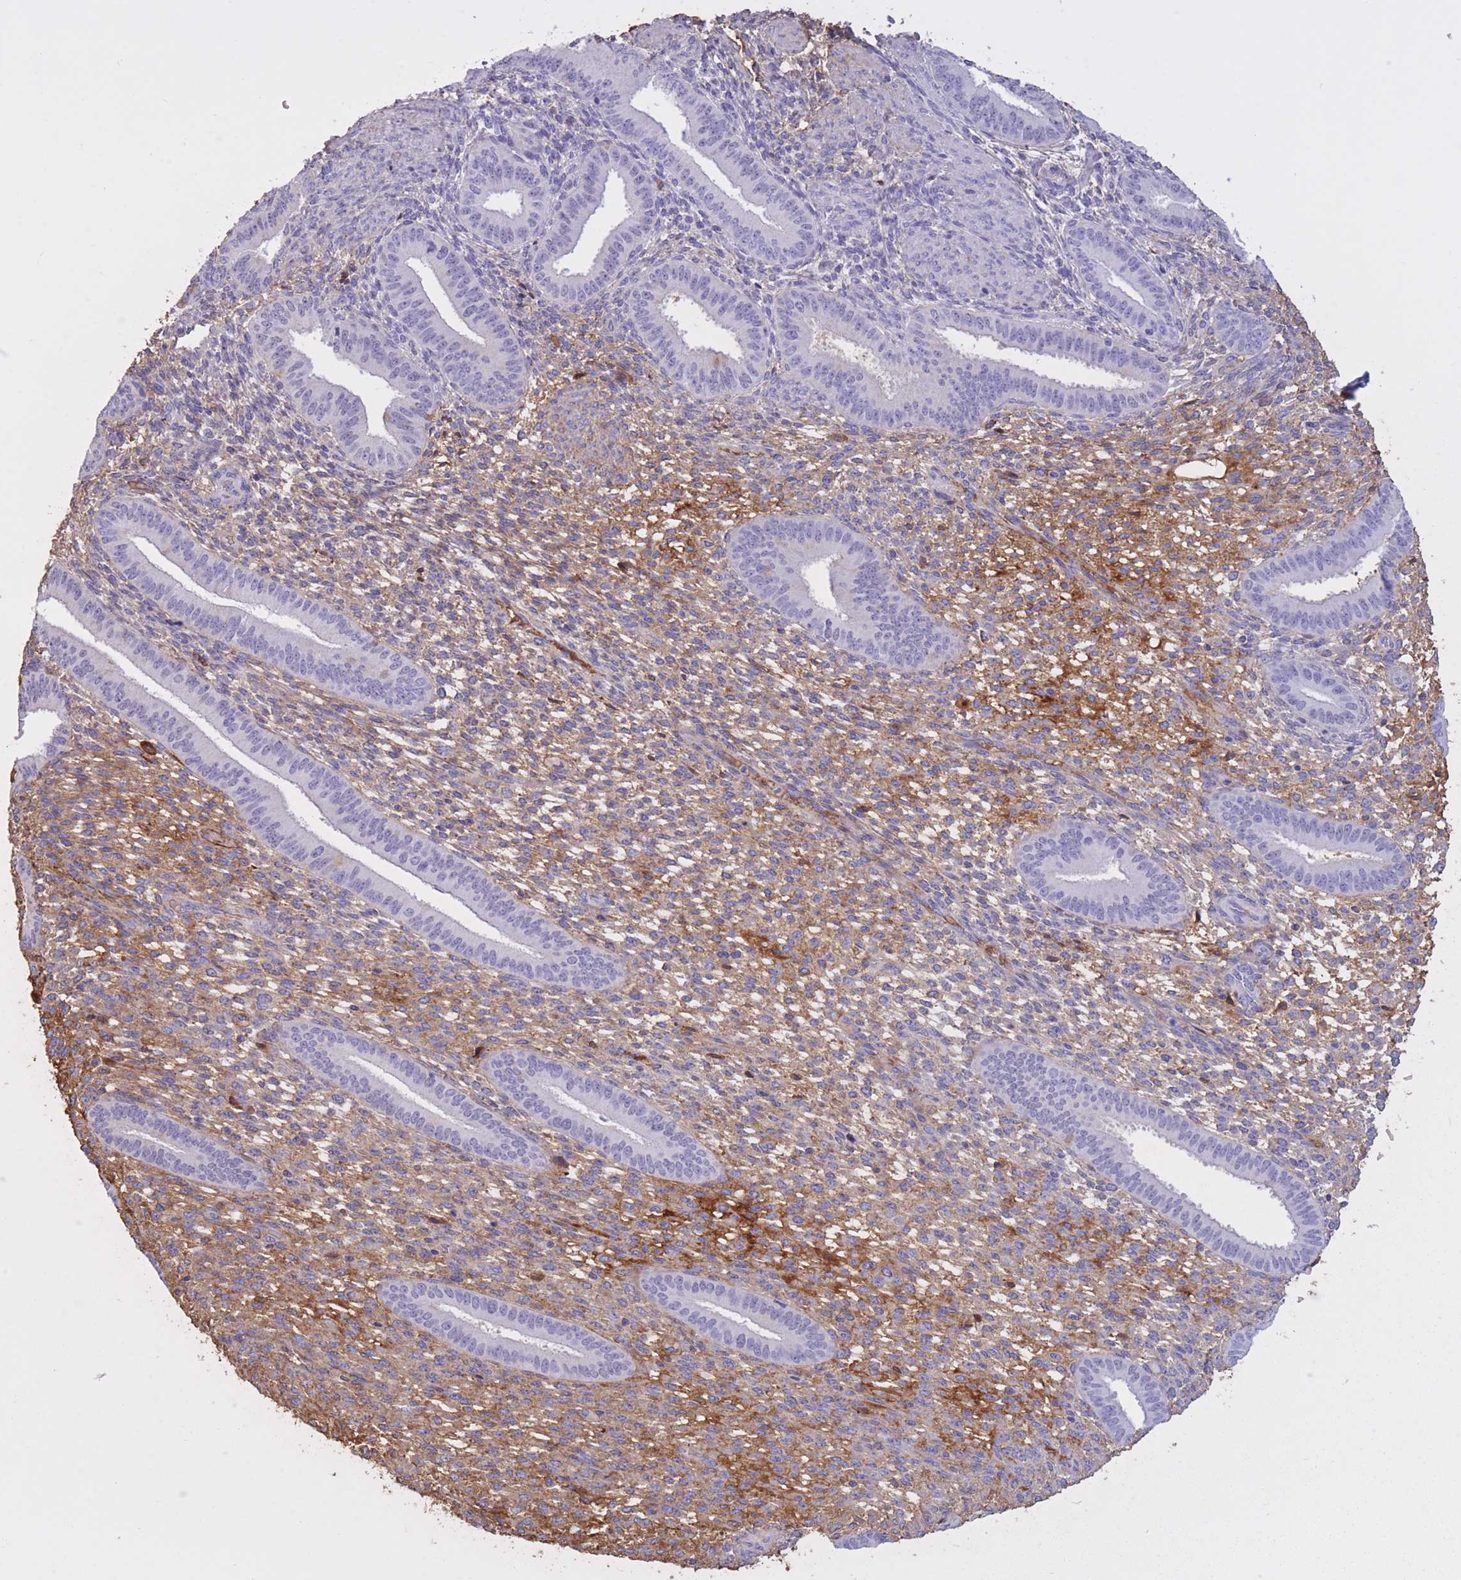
{"staining": {"intensity": "moderate", "quantity": "<25%", "location": "cytoplasmic/membranous"}, "tissue": "endometrium", "cell_type": "Cells in endometrial stroma", "image_type": "normal", "snomed": [{"axis": "morphology", "description": "Normal tissue, NOS"}, {"axis": "topography", "description": "Endometrium"}], "caption": "IHC of benign endometrium reveals low levels of moderate cytoplasmic/membranous expression in about <25% of cells in endometrial stroma.", "gene": "AP3S1", "patient": {"sex": "female", "age": 36}}